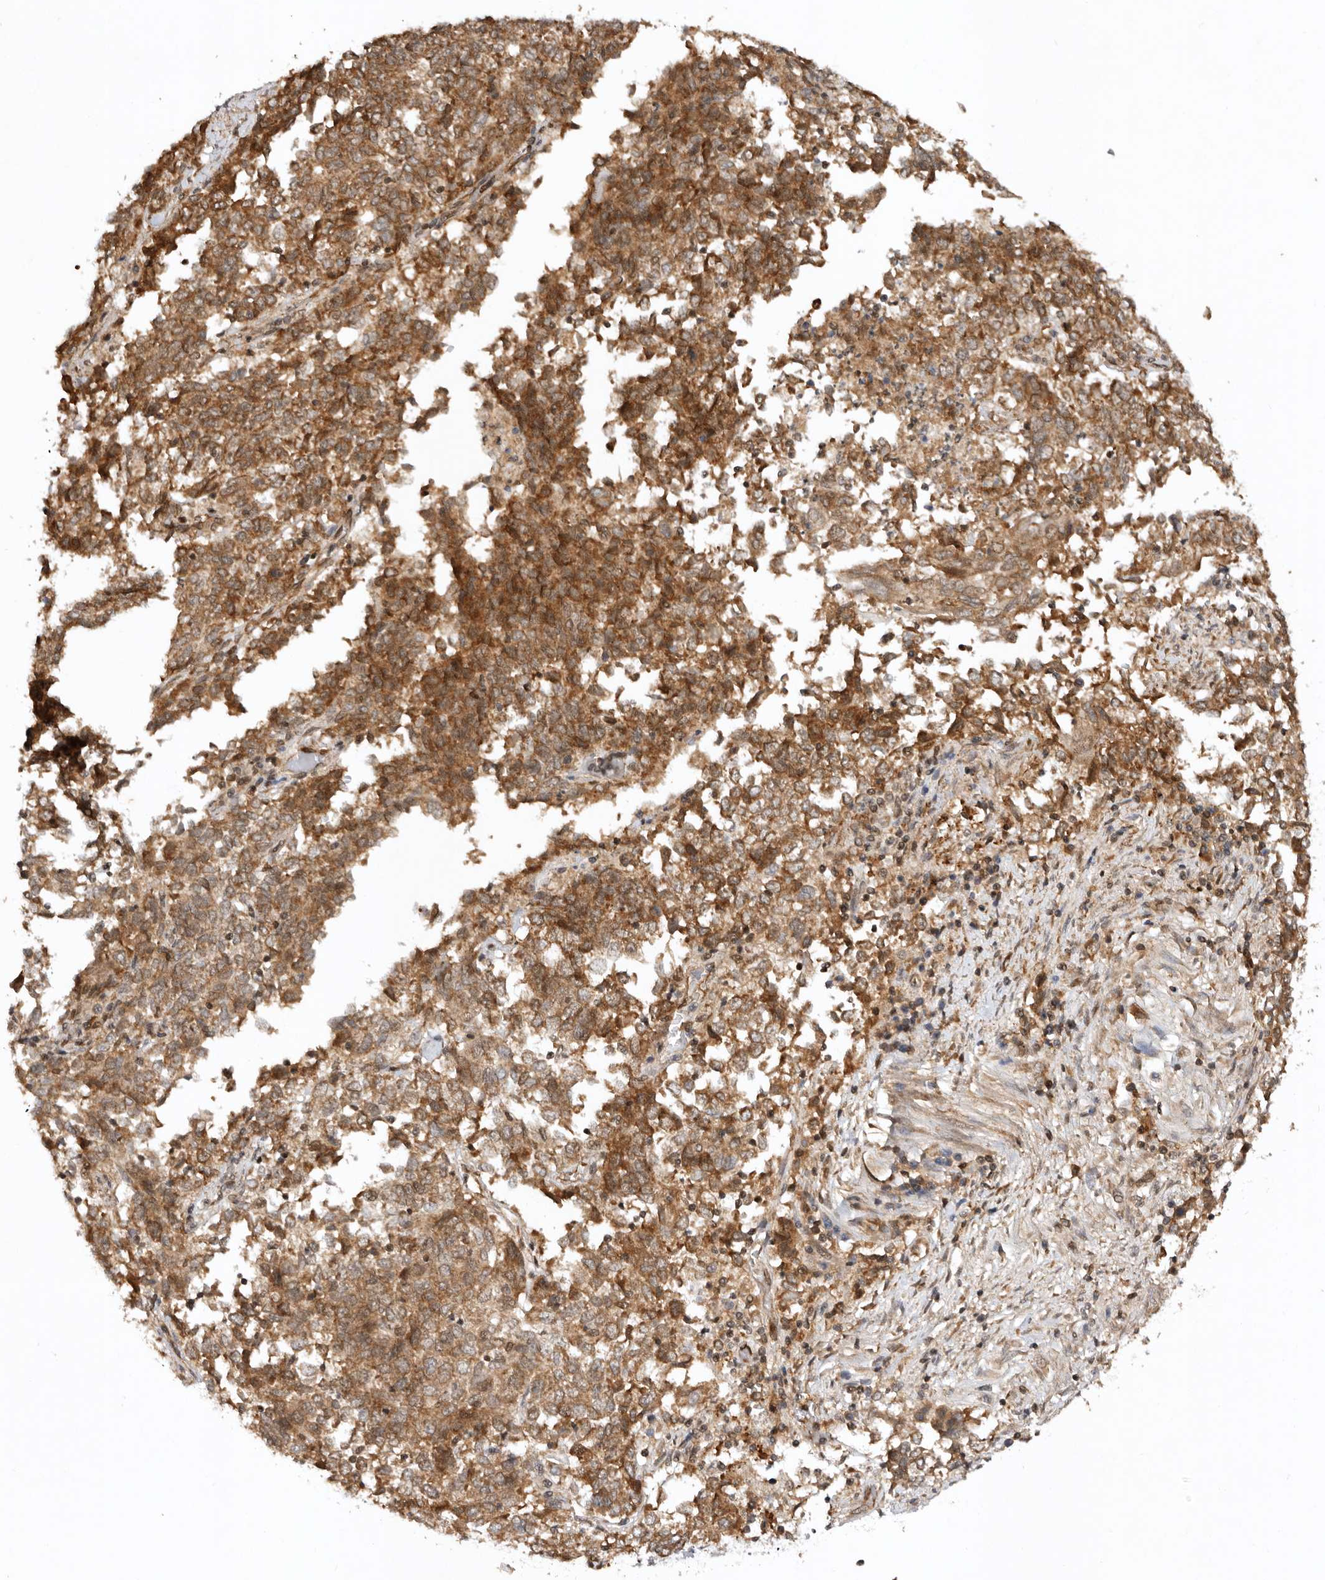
{"staining": {"intensity": "moderate", "quantity": ">75%", "location": "cytoplasmic/membranous"}, "tissue": "endometrial cancer", "cell_type": "Tumor cells", "image_type": "cancer", "snomed": [{"axis": "morphology", "description": "Adenocarcinoma, NOS"}, {"axis": "topography", "description": "Endometrium"}], "caption": "About >75% of tumor cells in human endometrial adenocarcinoma reveal moderate cytoplasmic/membranous protein staining as visualized by brown immunohistochemical staining.", "gene": "TARS2", "patient": {"sex": "female", "age": 80}}